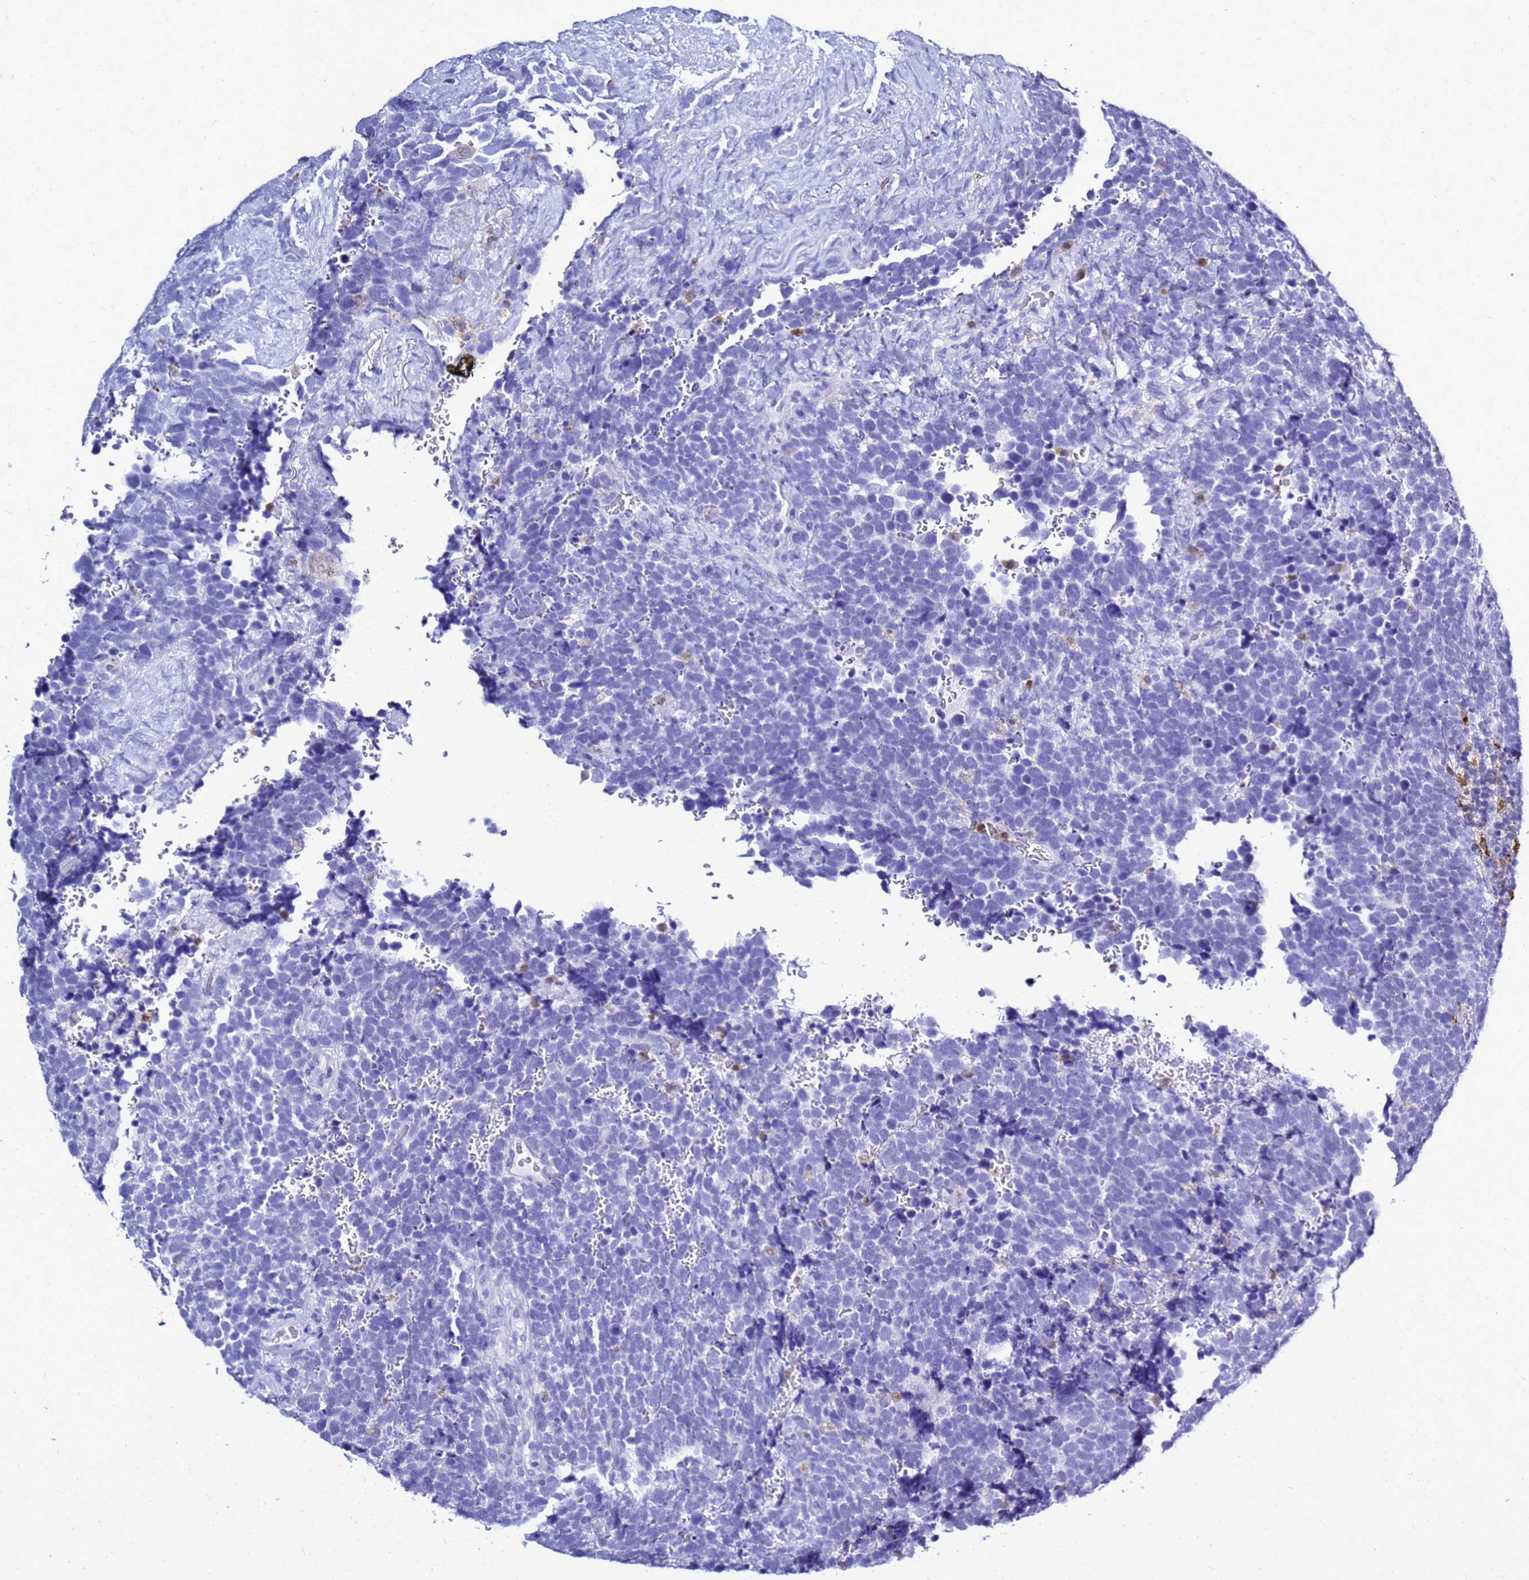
{"staining": {"intensity": "negative", "quantity": "none", "location": "none"}, "tissue": "urothelial cancer", "cell_type": "Tumor cells", "image_type": "cancer", "snomed": [{"axis": "morphology", "description": "Urothelial carcinoma, High grade"}, {"axis": "topography", "description": "Urinary bladder"}], "caption": "An immunohistochemistry (IHC) image of high-grade urothelial carcinoma is shown. There is no staining in tumor cells of high-grade urothelial carcinoma.", "gene": "CSTA", "patient": {"sex": "female", "age": 82}}